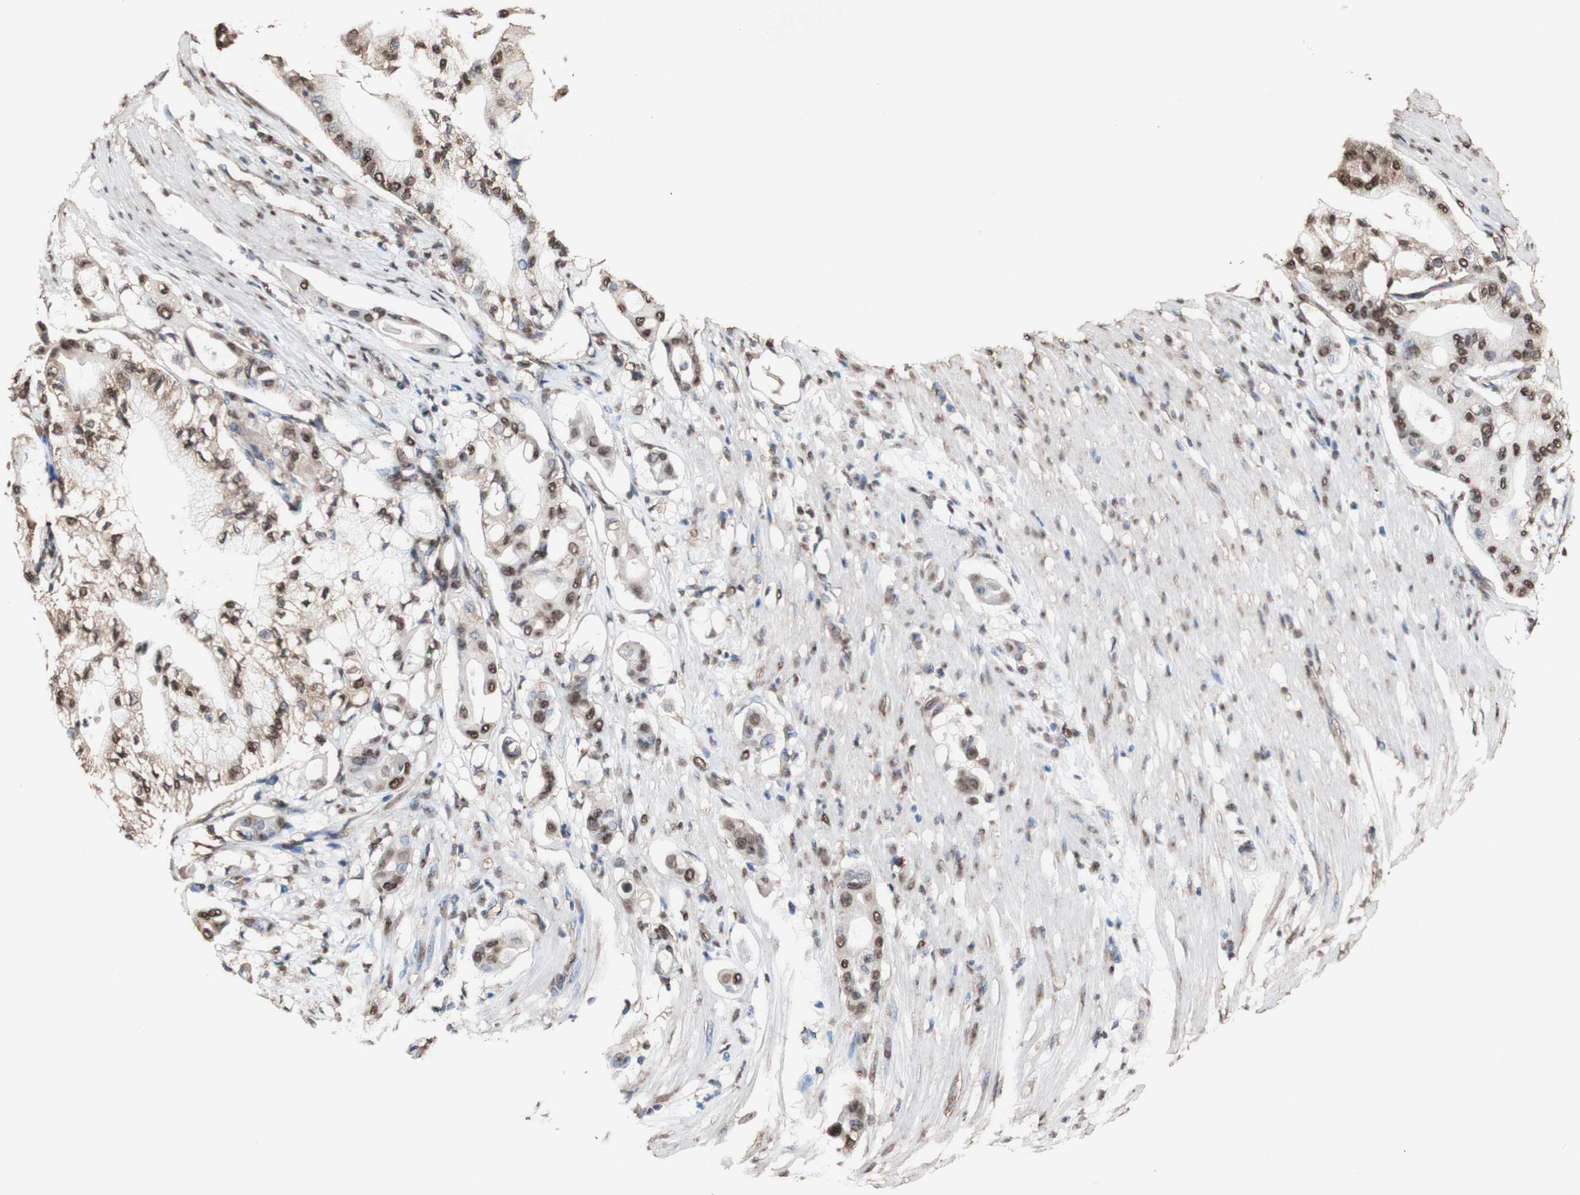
{"staining": {"intensity": "moderate", "quantity": "25%-75%", "location": "cytoplasmic/membranous,nuclear"}, "tissue": "pancreatic cancer", "cell_type": "Tumor cells", "image_type": "cancer", "snomed": [{"axis": "morphology", "description": "Adenocarcinoma, NOS"}, {"axis": "morphology", "description": "Adenocarcinoma, metastatic, NOS"}, {"axis": "topography", "description": "Lymph node"}, {"axis": "topography", "description": "Pancreas"}, {"axis": "topography", "description": "Duodenum"}], "caption": "Tumor cells display medium levels of moderate cytoplasmic/membranous and nuclear staining in approximately 25%-75% of cells in pancreatic cancer.", "gene": "PIDD1", "patient": {"sex": "female", "age": 64}}